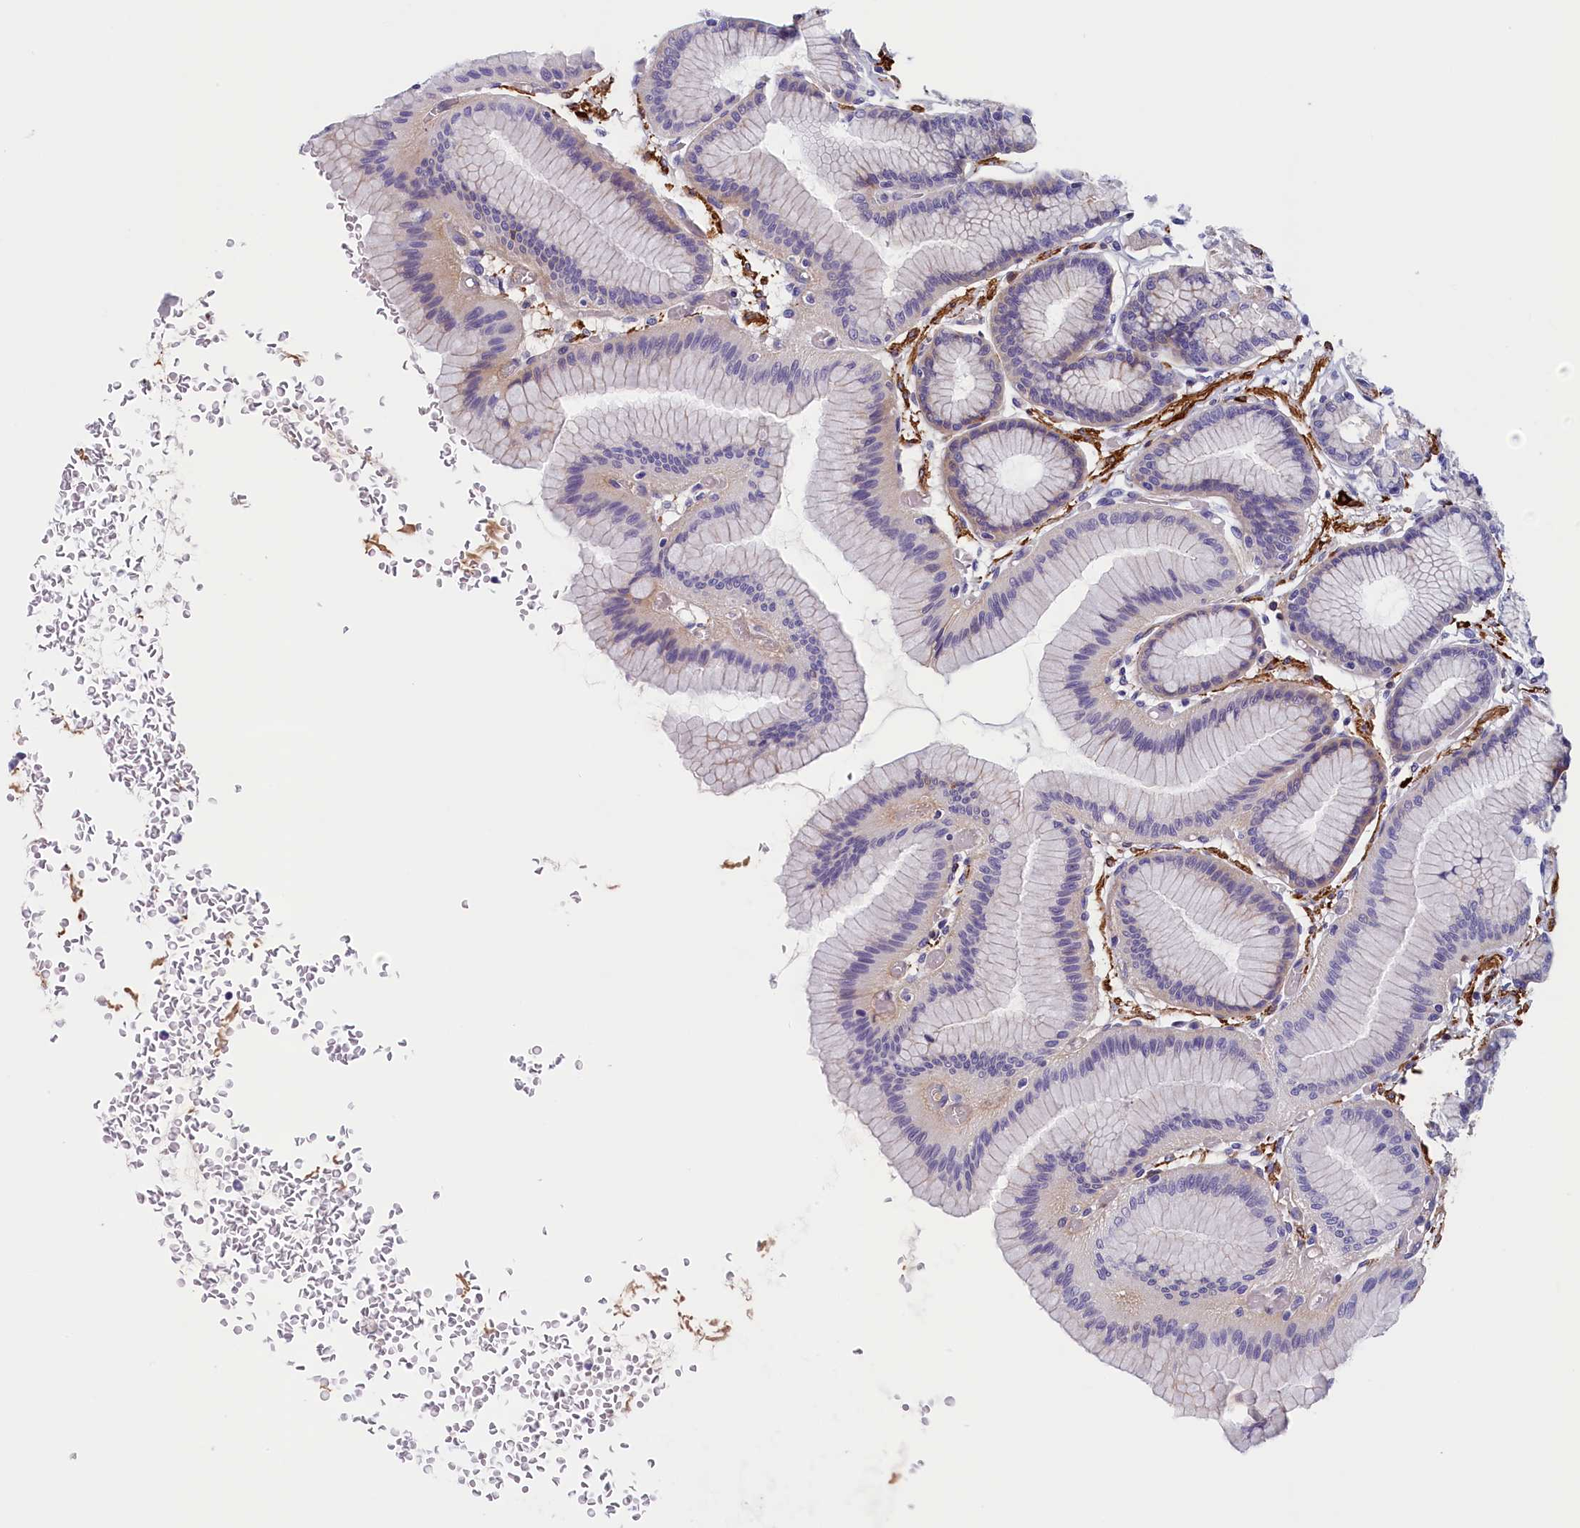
{"staining": {"intensity": "weak", "quantity": "<25%", "location": "cytoplasmic/membranous"}, "tissue": "stomach", "cell_type": "Glandular cells", "image_type": "normal", "snomed": [{"axis": "morphology", "description": "Normal tissue, NOS"}, {"axis": "morphology", "description": "Adenocarcinoma, NOS"}, {"axis": "morphology", "description": "Adenocarcinoma, High grade"}, {"axis": "topography", "description": "Stomach, upper"}, {"axis": "topography", "description": "Stomach"}], "caption": "The immunohistochemistry (IHC) photomicrograph has no significant staining in glandular cells of stomach.", "gene": "BCL2L13", "patient": {"sex": "female", "age": 65}}